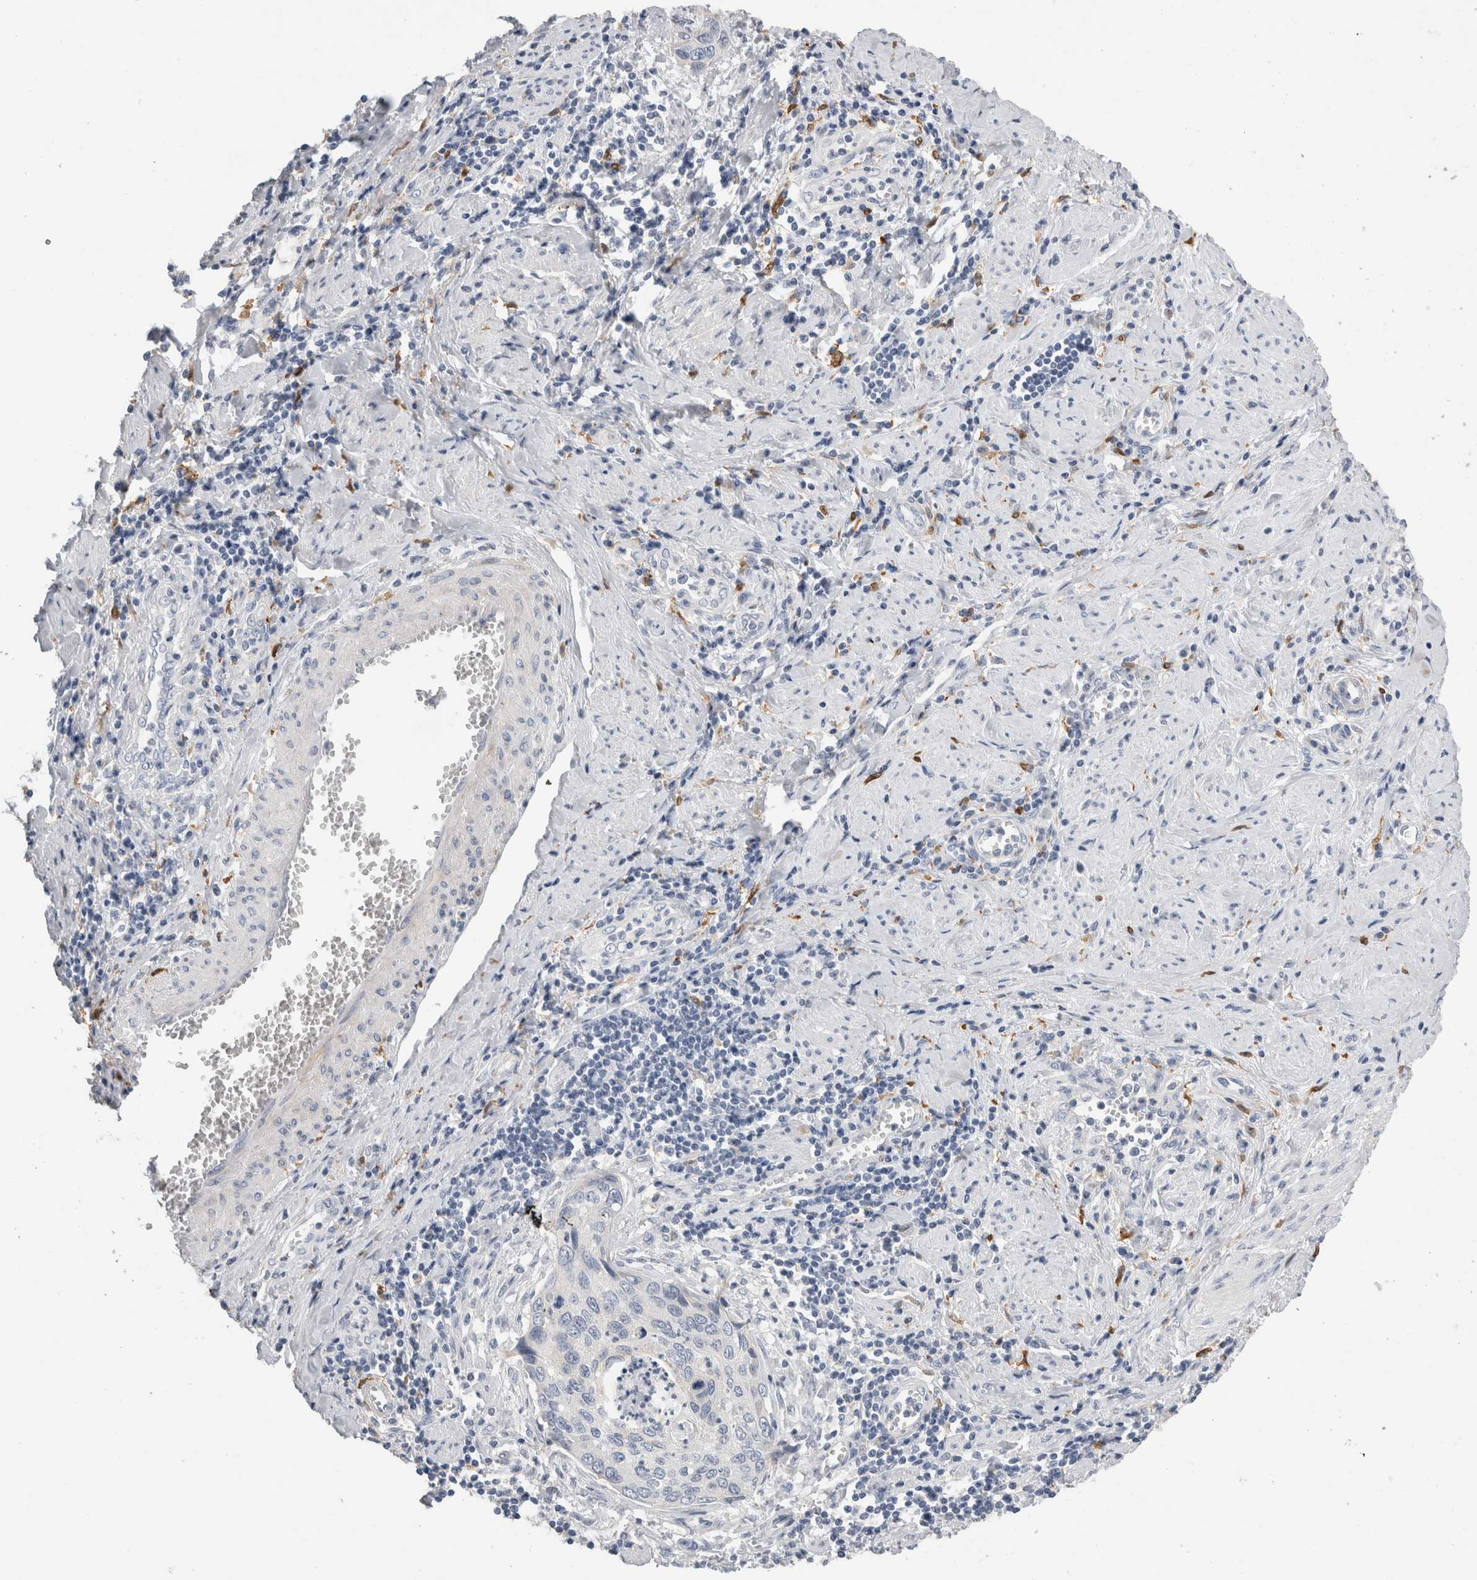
{"staining": {"intensity": "negative", "quantity": "none", "location": "none"}, "tissue": "cervical cancer", "cell_type": "Tumor cells", "image_type": "cancer", "snomed": [{"axis": "morphology", "description": "Squamous cell carcinoma, NOS"}, {"axis": "topography", "description": "Cervix"}], "caption": "Immunohistochemistry (IHC) photomicrograph of human cervical cancer (squamous cell carcinoma) stained for a protein (brown), which demonstrates no positivity in tumor cells.", "gene": "SLC20A2", "patient": {"sex": "female", "age": 53}}